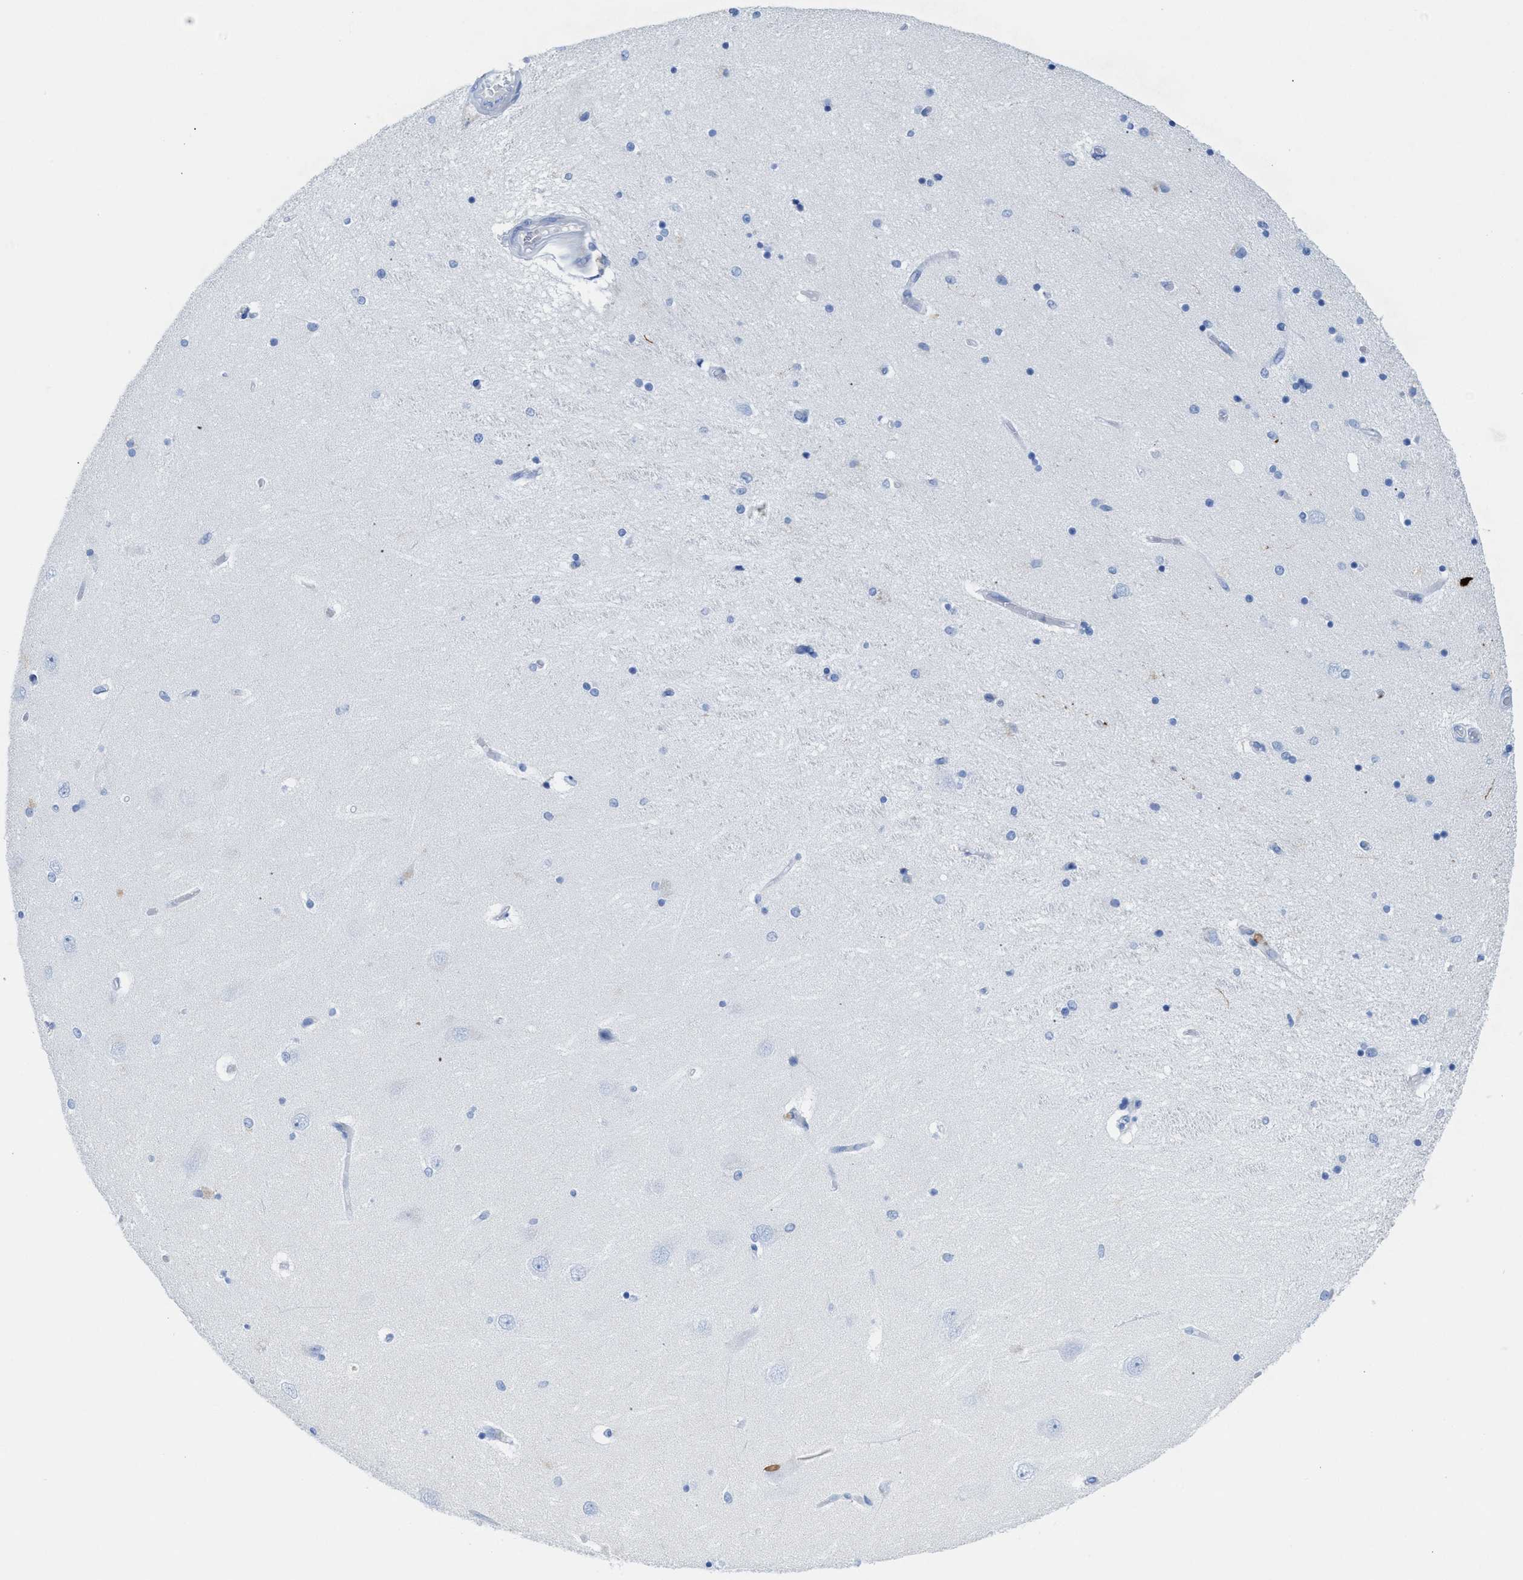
{"staining": {"intensity": "negative", "quantity": "none", "location": "none"}, "tissue": "hippocampus", "cell_type": "Glial cells", "image_type": "normal", "snomed": [{"axis": "morphology", "description": "Normal tissue, NOS"}, {"axis": "topography", "description": "Hippocampus"}], "caption": "Immunohistochemistry (IHC) image of unremarkable hippocampus: hippocampus stained with DAB shows no significant protein staining in glial cells.", "gene": "ANKFN1", "patient": {"sex": "female", "age": 54}}